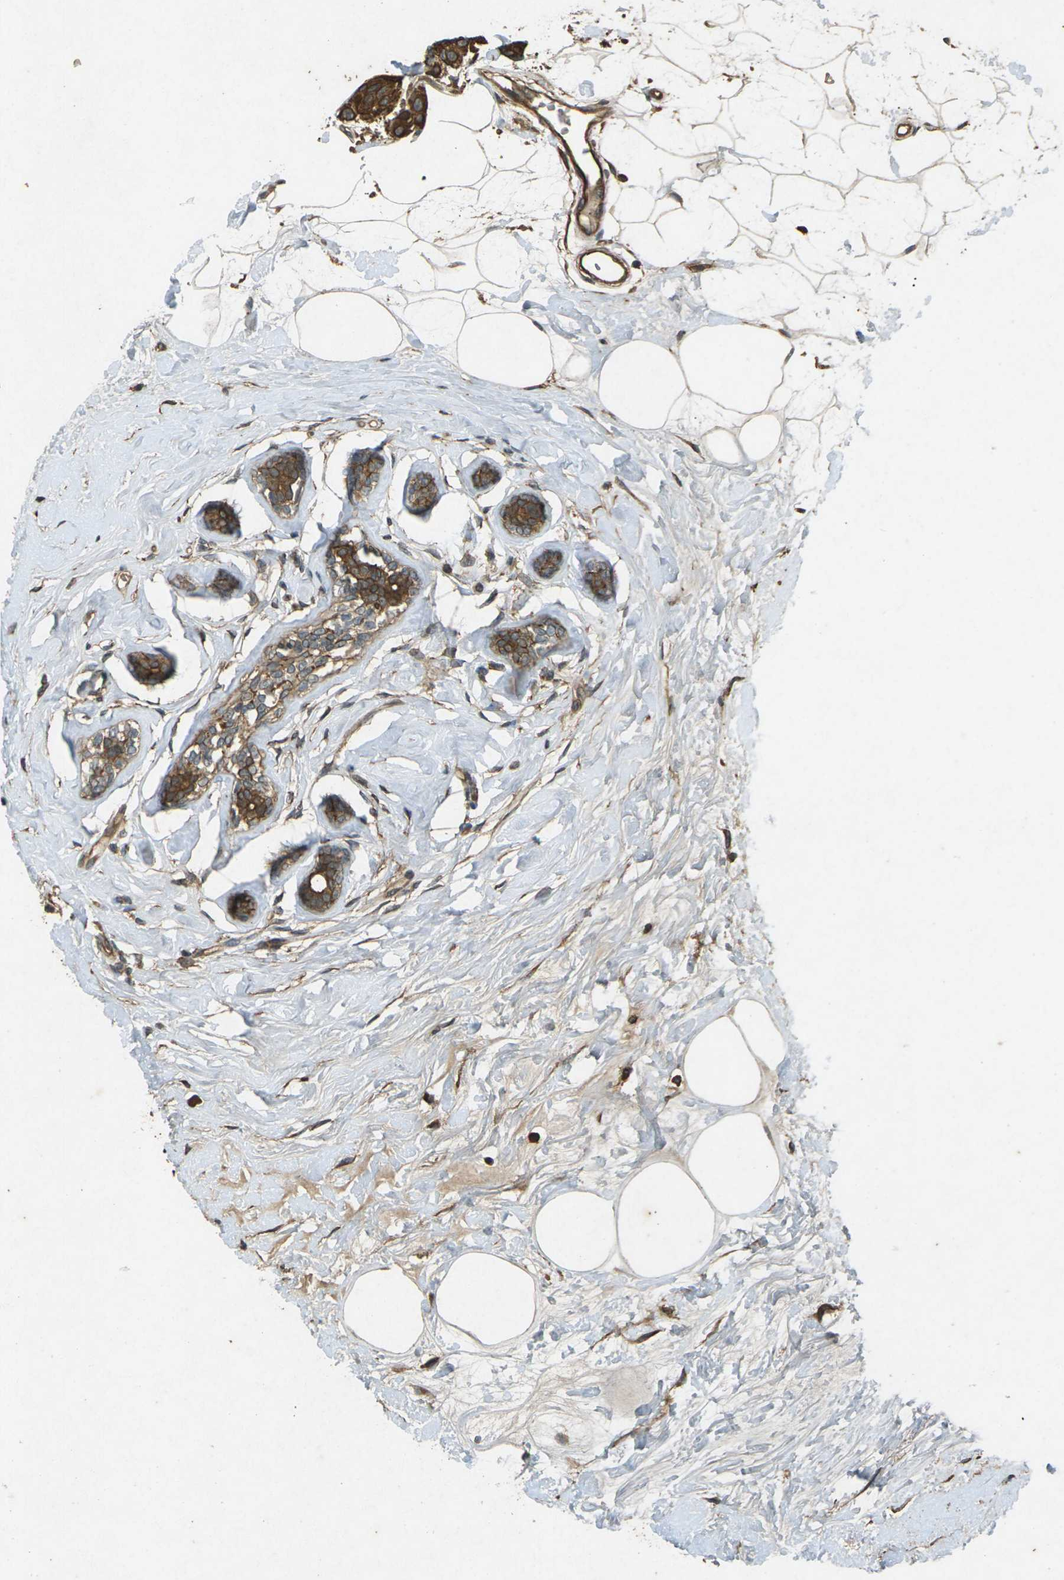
{"staining": {"intensity": "strong", "quantity": ">75%", "location": "cytoplasmic/membranous"}, "tissue": "breast cancer", "cell_type": "Tumor cells", "image_type": "cancer", "snomed": [{"axis": "morphology", "description": "Normal tissue, NOS"}, {"axis": "morphology", "description": "Duct carcinoma"}, {"axis": "topography", "description": "Breast"}], "caption": "High-magnification brightfield microscopy of breast cancer stained with DAB (3,3'-diaminobenzidine) (brown) and counterstained with hematoxylin (blue). tumor cells exhibit strong cytoplasmic/membranous positivity is seen in approximately>75% of cells.", "gene": "TAP1", "patient": {"sex": "female", "age": 39}}